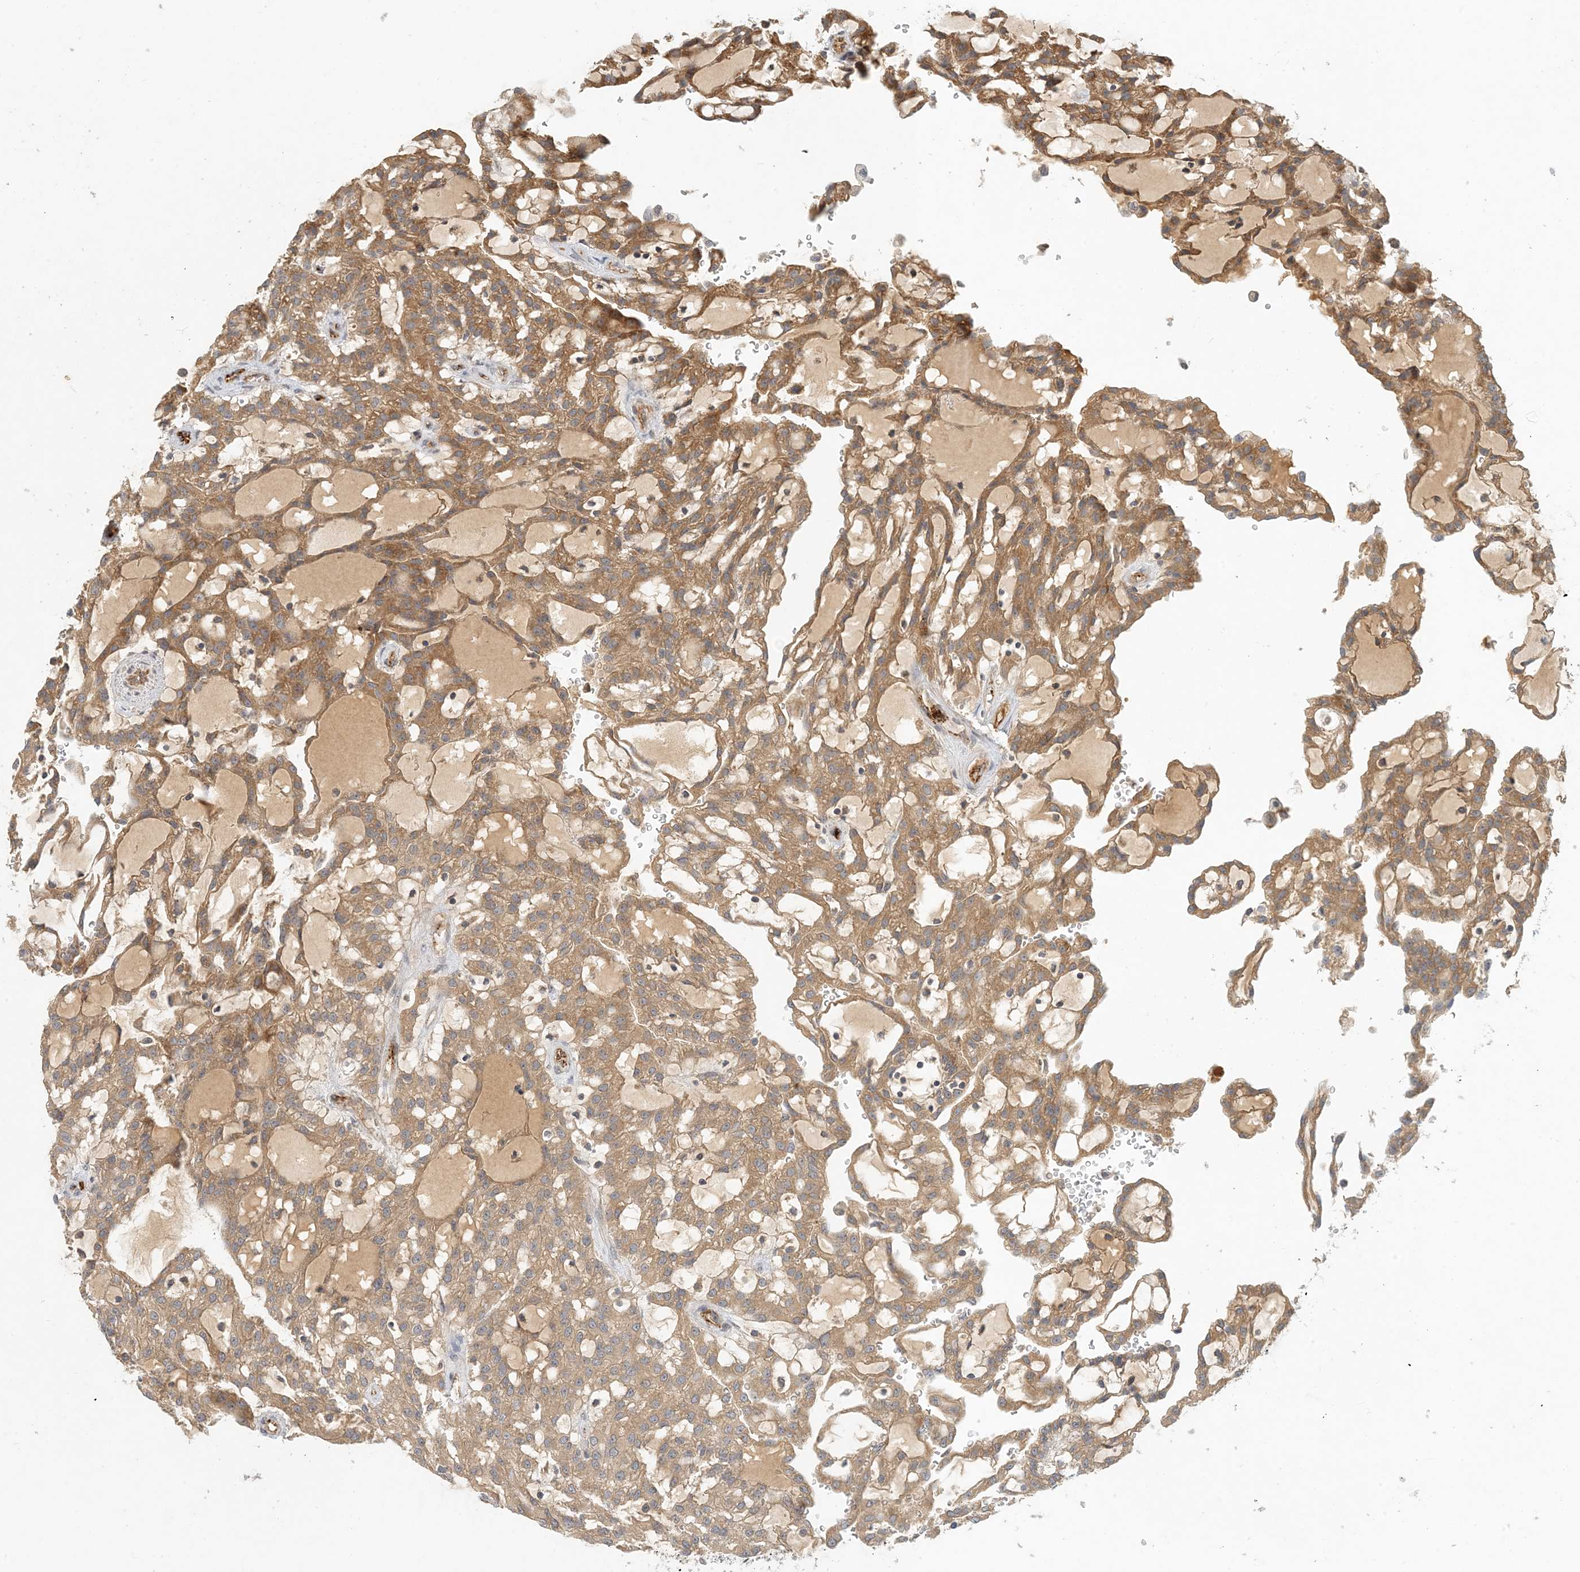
{"staining": {"intensity": "moderate", "quantity": ">75%", "location": "cytoplasmic/membranous"}, "tissue": "renal cancer", "cell_type": "Tumor cells", "image_type": "cancer", "snomed": [{"axis": "morphology", "description": "Adenocarcinoma, NOS"}, {"axis": "topography", "description": "Kidney"}], "caption": "This is an image of IHC staining of renal cancer (adenocarcinoma), which shows moderate expression in the cytoplasmic/membranous of tumor cells.", "gene": "ZBTB3", "patient": {"sex": "male", "age": 63}}